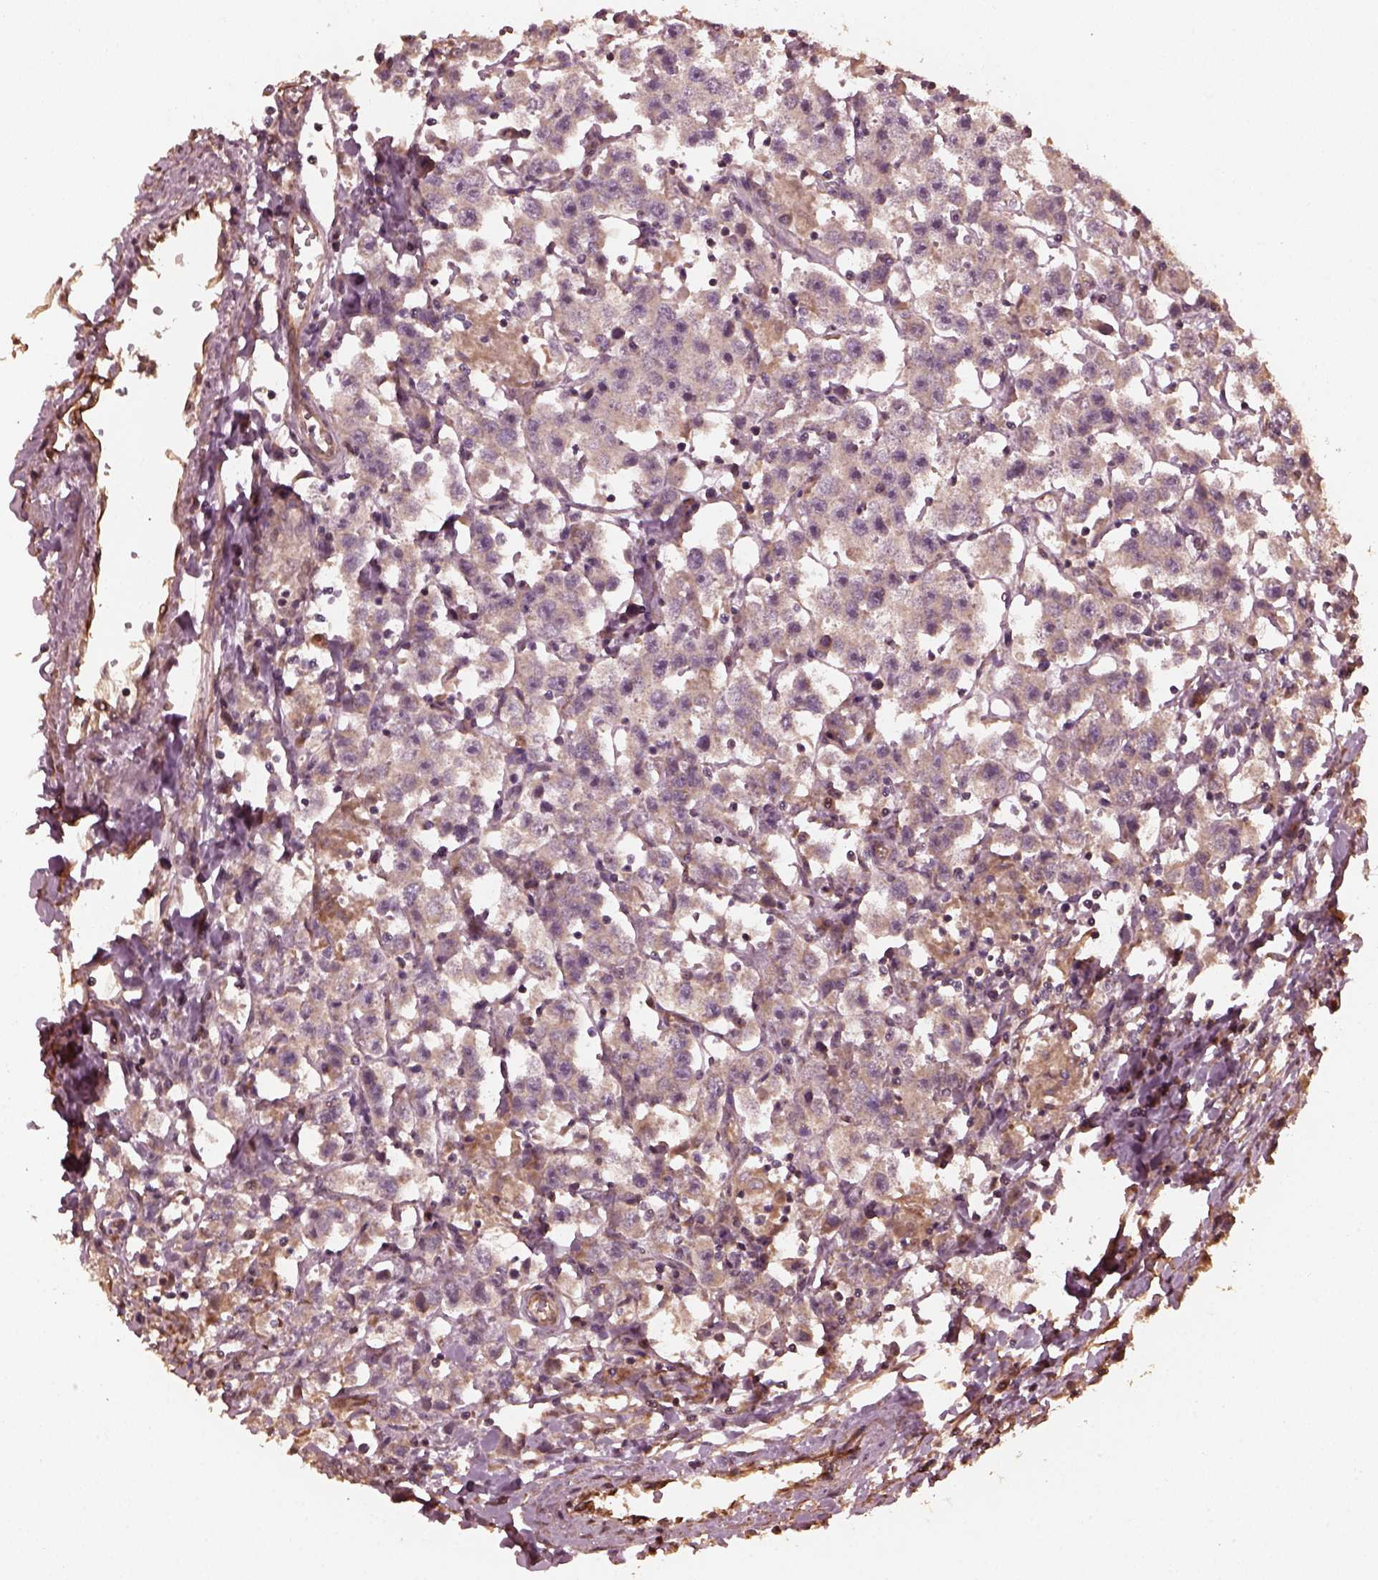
{"staining": {"intensity": "weak", "quantity": "25%-75%", "location": "cytoplasmic/membranous"}, "tissue": "testis cancer", "cell_type": "Tumor cells", "image_type": "cancer", "snomed": [{"axis": "morphology", "description": "Seminoma, NOS"}, {"axis": "topography", "description": "Testis"}], "caption": "Tumor cells display low levels of weak cytoplasmic/membranous staining in approximately 25%-75% of cells in testis cancer.", "gene": "GTPBP1", "patient": {"sex": "male", "age": 45}}